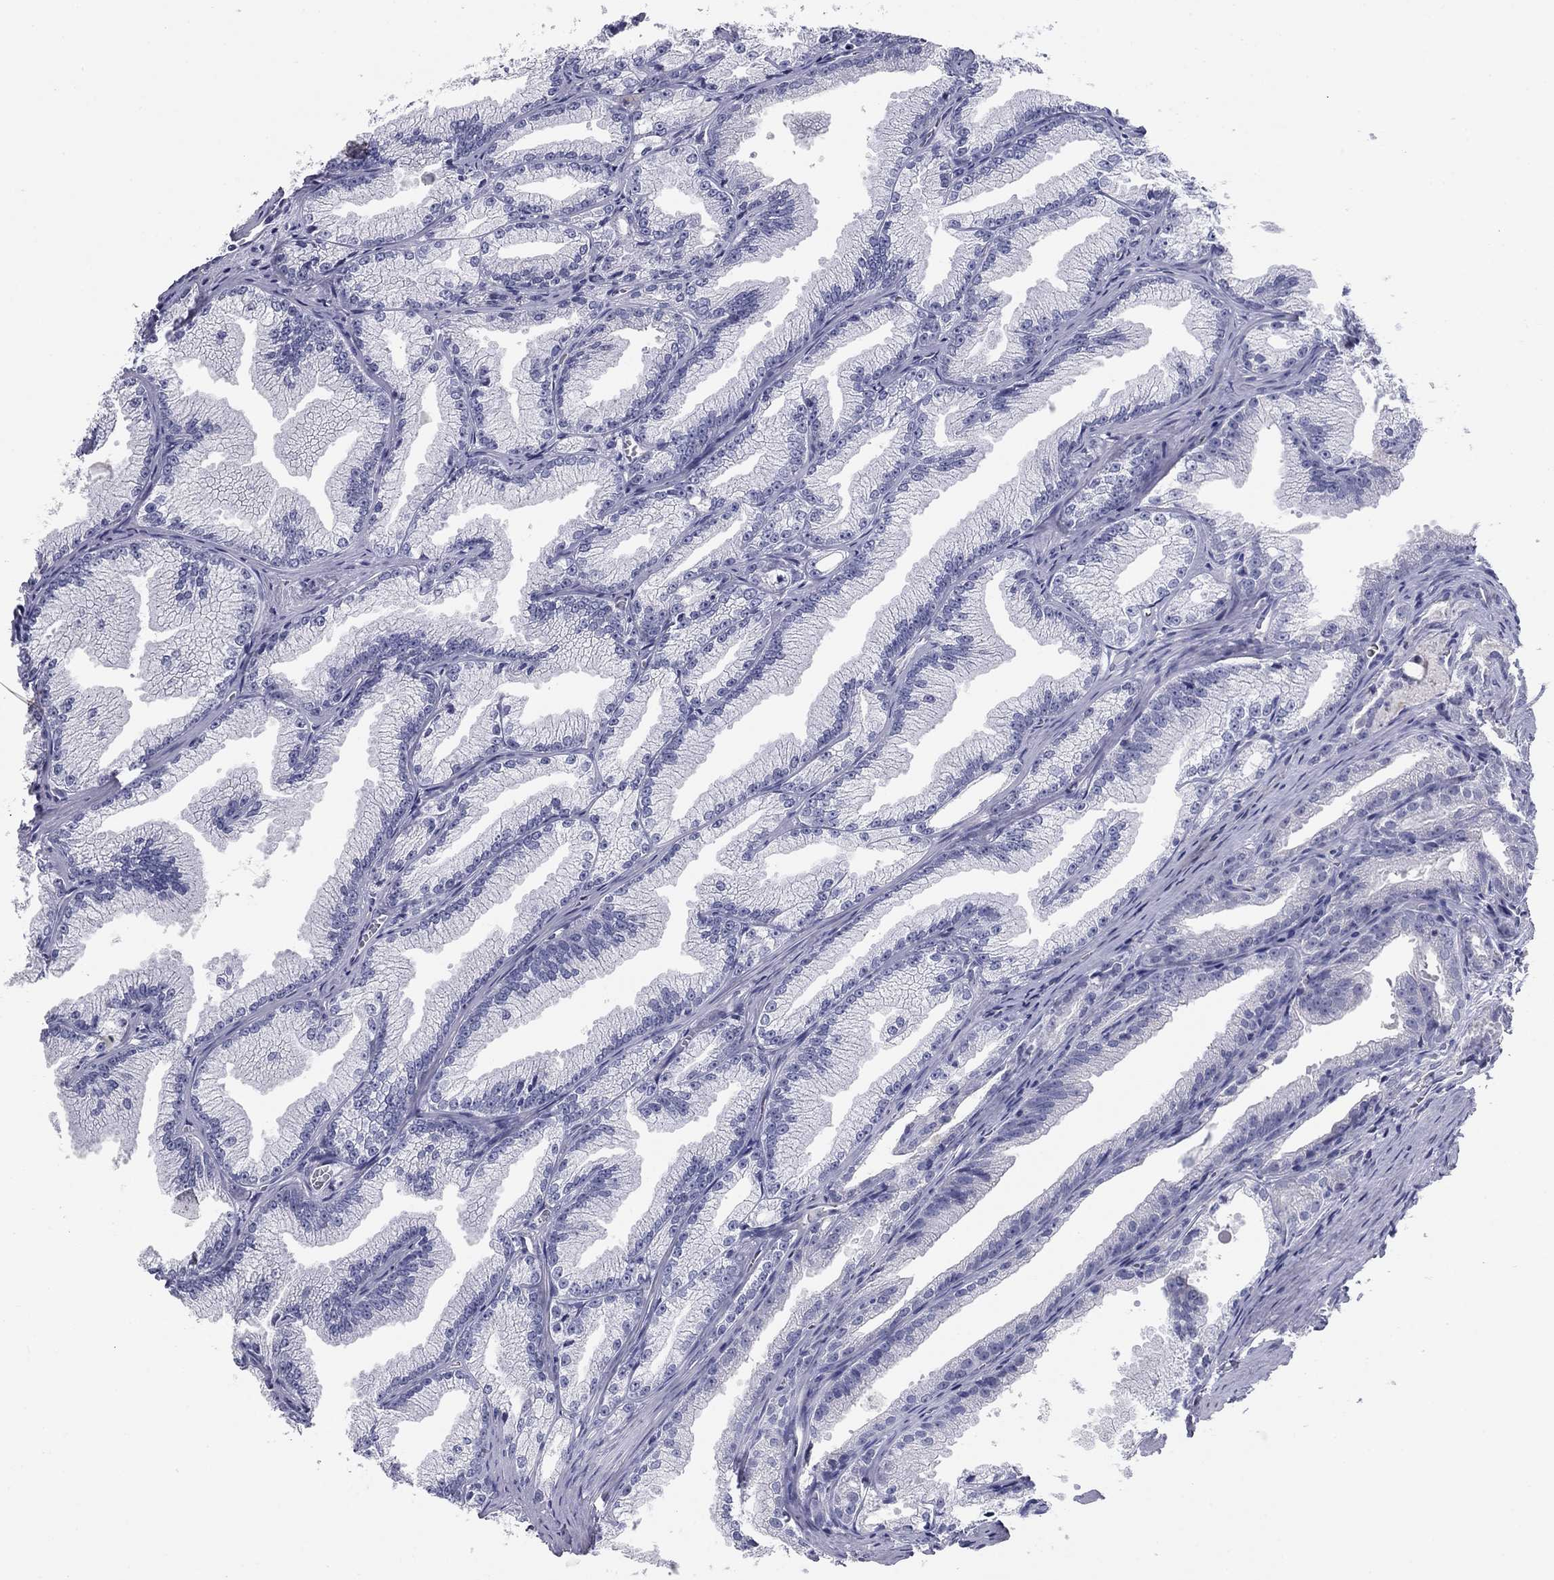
{"staining": {"intensity": "negative", "quantity": "none", "location": "none"}, "tissue": "prostate cancer", "cell_type": "Tumor cells", "image_type": "cancer", "snomed": [{"axis": "morphology", "description": "Adenocarcinoma, NOS"}, {"axis": "morphology", "description": "Adenocarcinoma, High grade"}, {"axis": "topography", "description": "Prostate"}], "caption": "The photomicrograph shows no staining of tumor cells in adenocarcinoma (prostate). (DAB (3,3'-diaminobenzidine) immunohistochemistry (IHC) with hematoxylin counter stain).", "gene": "GRK7", "patient": {"sex": "male", "age": 70}}